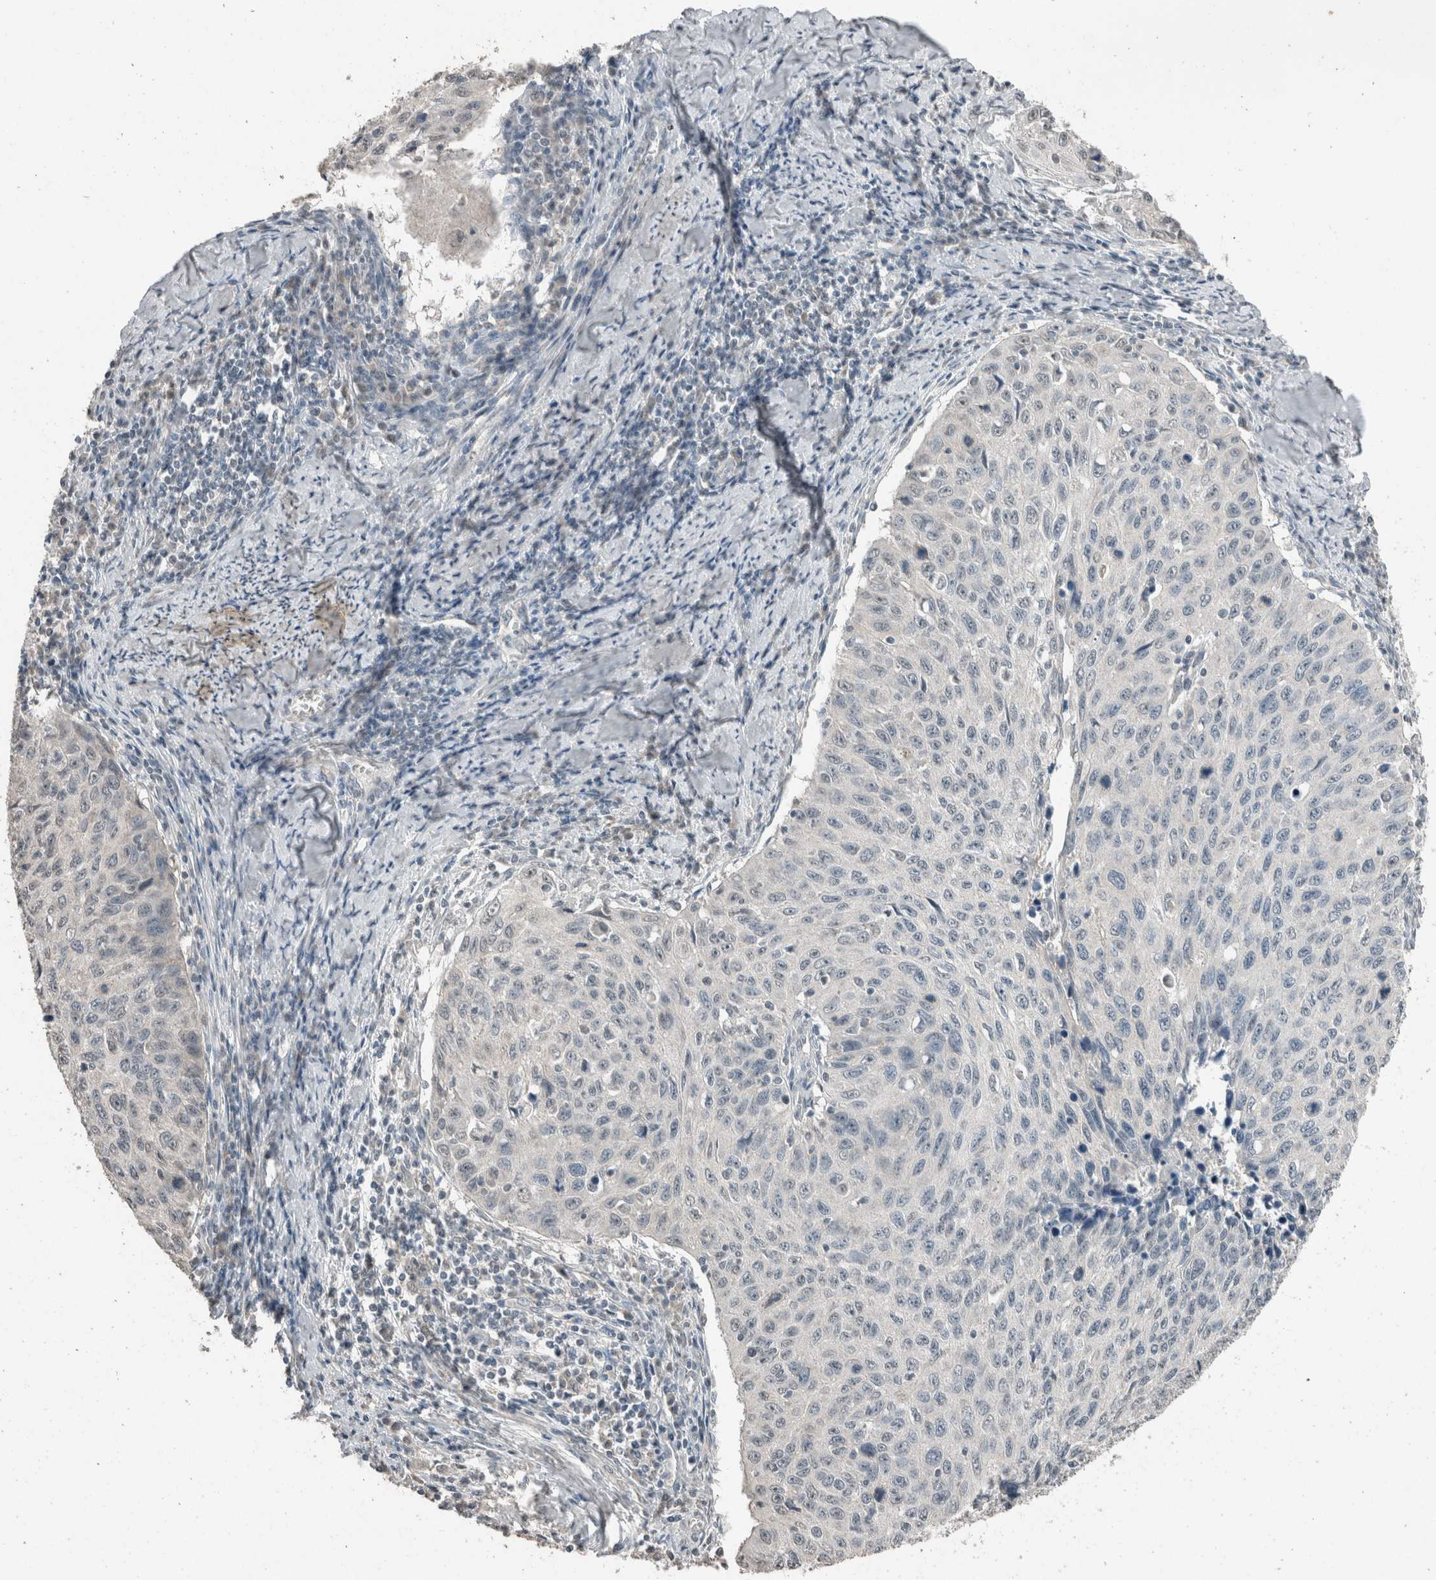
{"staining": {"intensity": "negative", "quantity": "none", "location": "none"}, "tissue": "cervical cancer", "cell_type": "Tumor cells", "image_type": "cancer", "snomed": [{"axis": "morphology", "description": "Squamous cell carcinoma, NOS"}, {"axis": "topography", "description": "Cervix"}], "caption": "Tumor cells show no significant expression in cervical squamous cell carcinoma. Brightfield microscopy of IHC stained with DAB (3,3'-diaminobenzidine) (brown) and hematoxylin (blue), captured at high magnification.", "gene": "ACVR2B", "patient": {"sex": "female", "age": 53}}